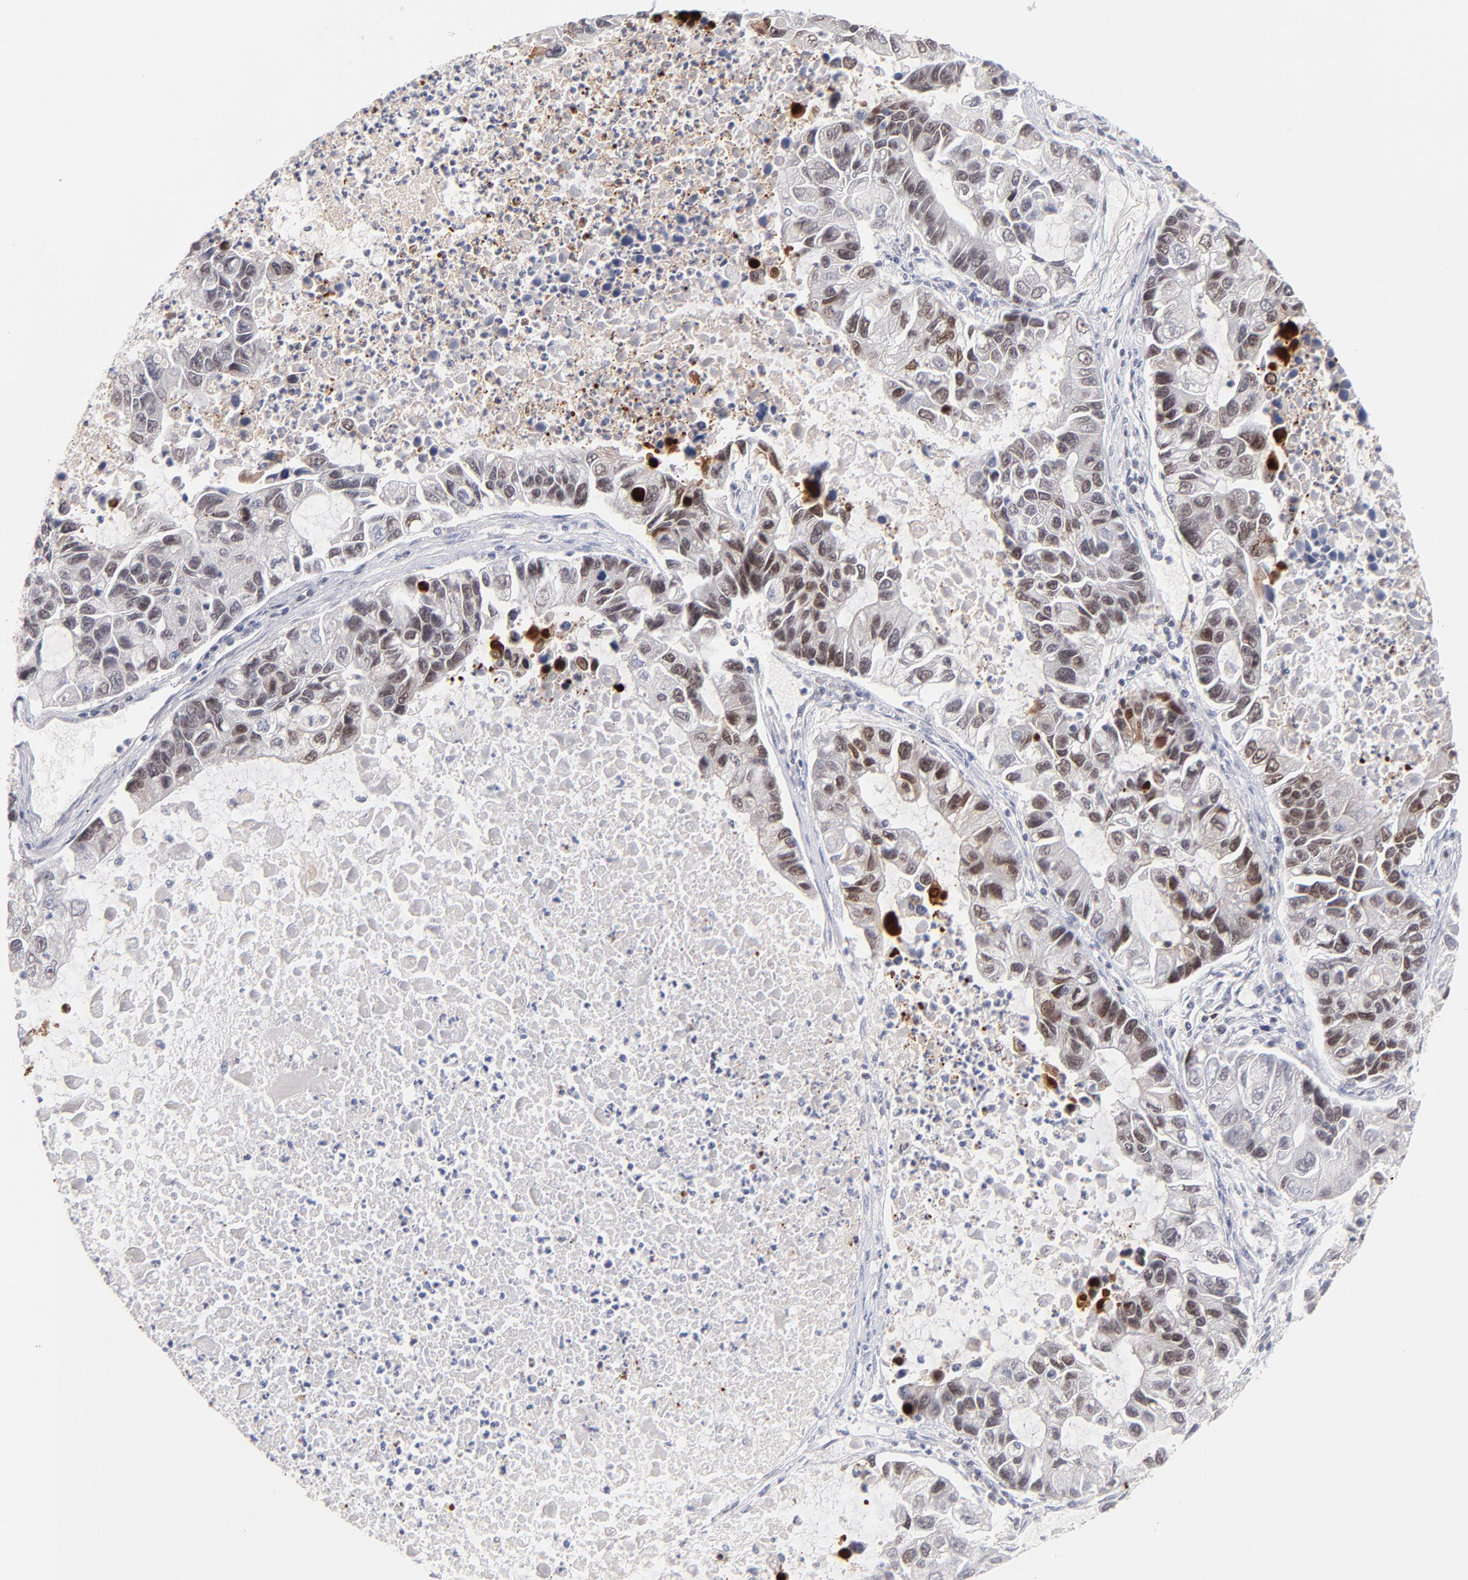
{"staining": {"intensity": "weak", "quantity": "<25%", "location": "nuclear"}, "tissue": "lung cancer", "cell_type": "Tumor cells", "image_type": "cancer", "snomed": [{"axis": "morphology", "description": "Adenocarcinoma, NOS"}, {"axis": "topography", "description": "Lung"}], "caption": "Tumor cells are negative for brown protein staining in lung adenocarcinoma. Brightfield microscopy of immunohistochemistry (IHC) stained with DAB (brown) and hematoxylin (blue), captured at high magnification.", "gene": "PARP1", "patient": {"sex": "female", "age": 51}}